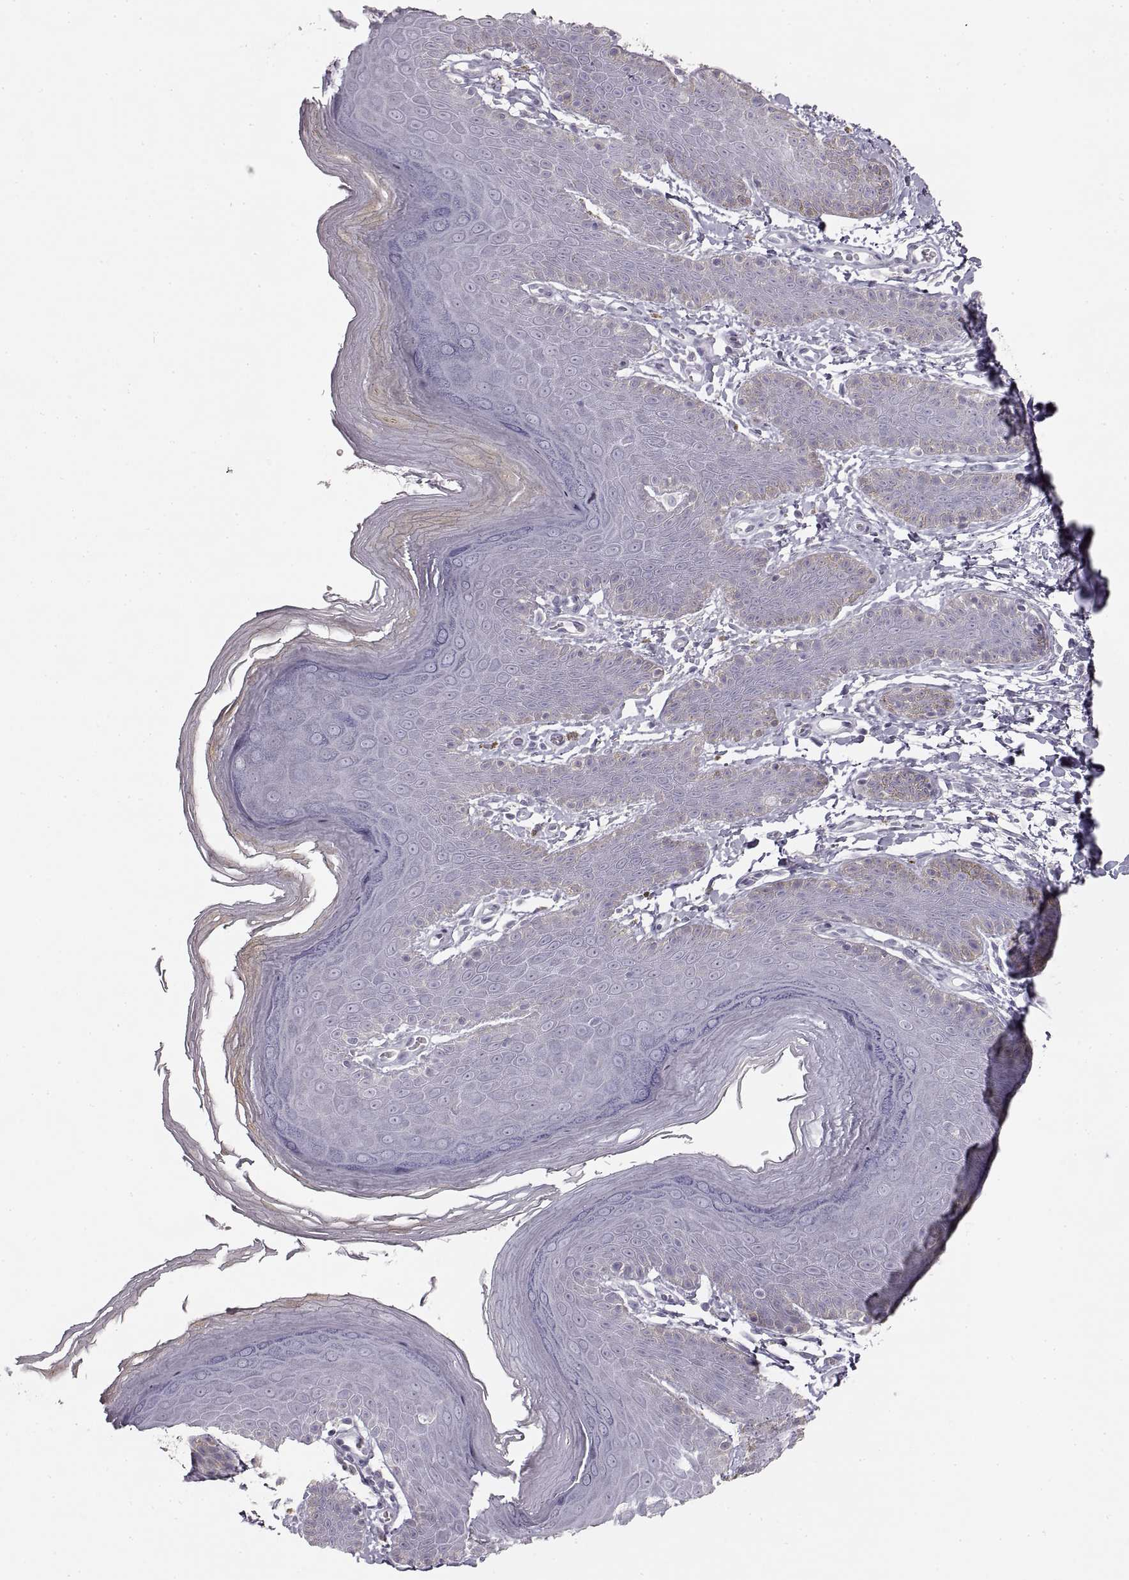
{"staining": {"intensity": "negative", "quantity": "none", "location": "none"}, "tissue": "skin", "cell_type": "Epidermal cells", "image_type": "normal", "snomed": [{"axis": "morphology", "description": "Normal tissue, NOS"}, {"axis": "topography", "description": "Anal"}], "caption": "This is a photomicrograph of IHC staining of benign skin, which shows no expression in epidermal cells. The staining was performed using DAB (3,3'-diaminobenzidine) to visualize the protein expression in brown, while the nuclei were stained in blue with hematoxylin (Magnification: 20x).", "gene": "ZP3", "patient": {"sex": "male", "age": 53}}